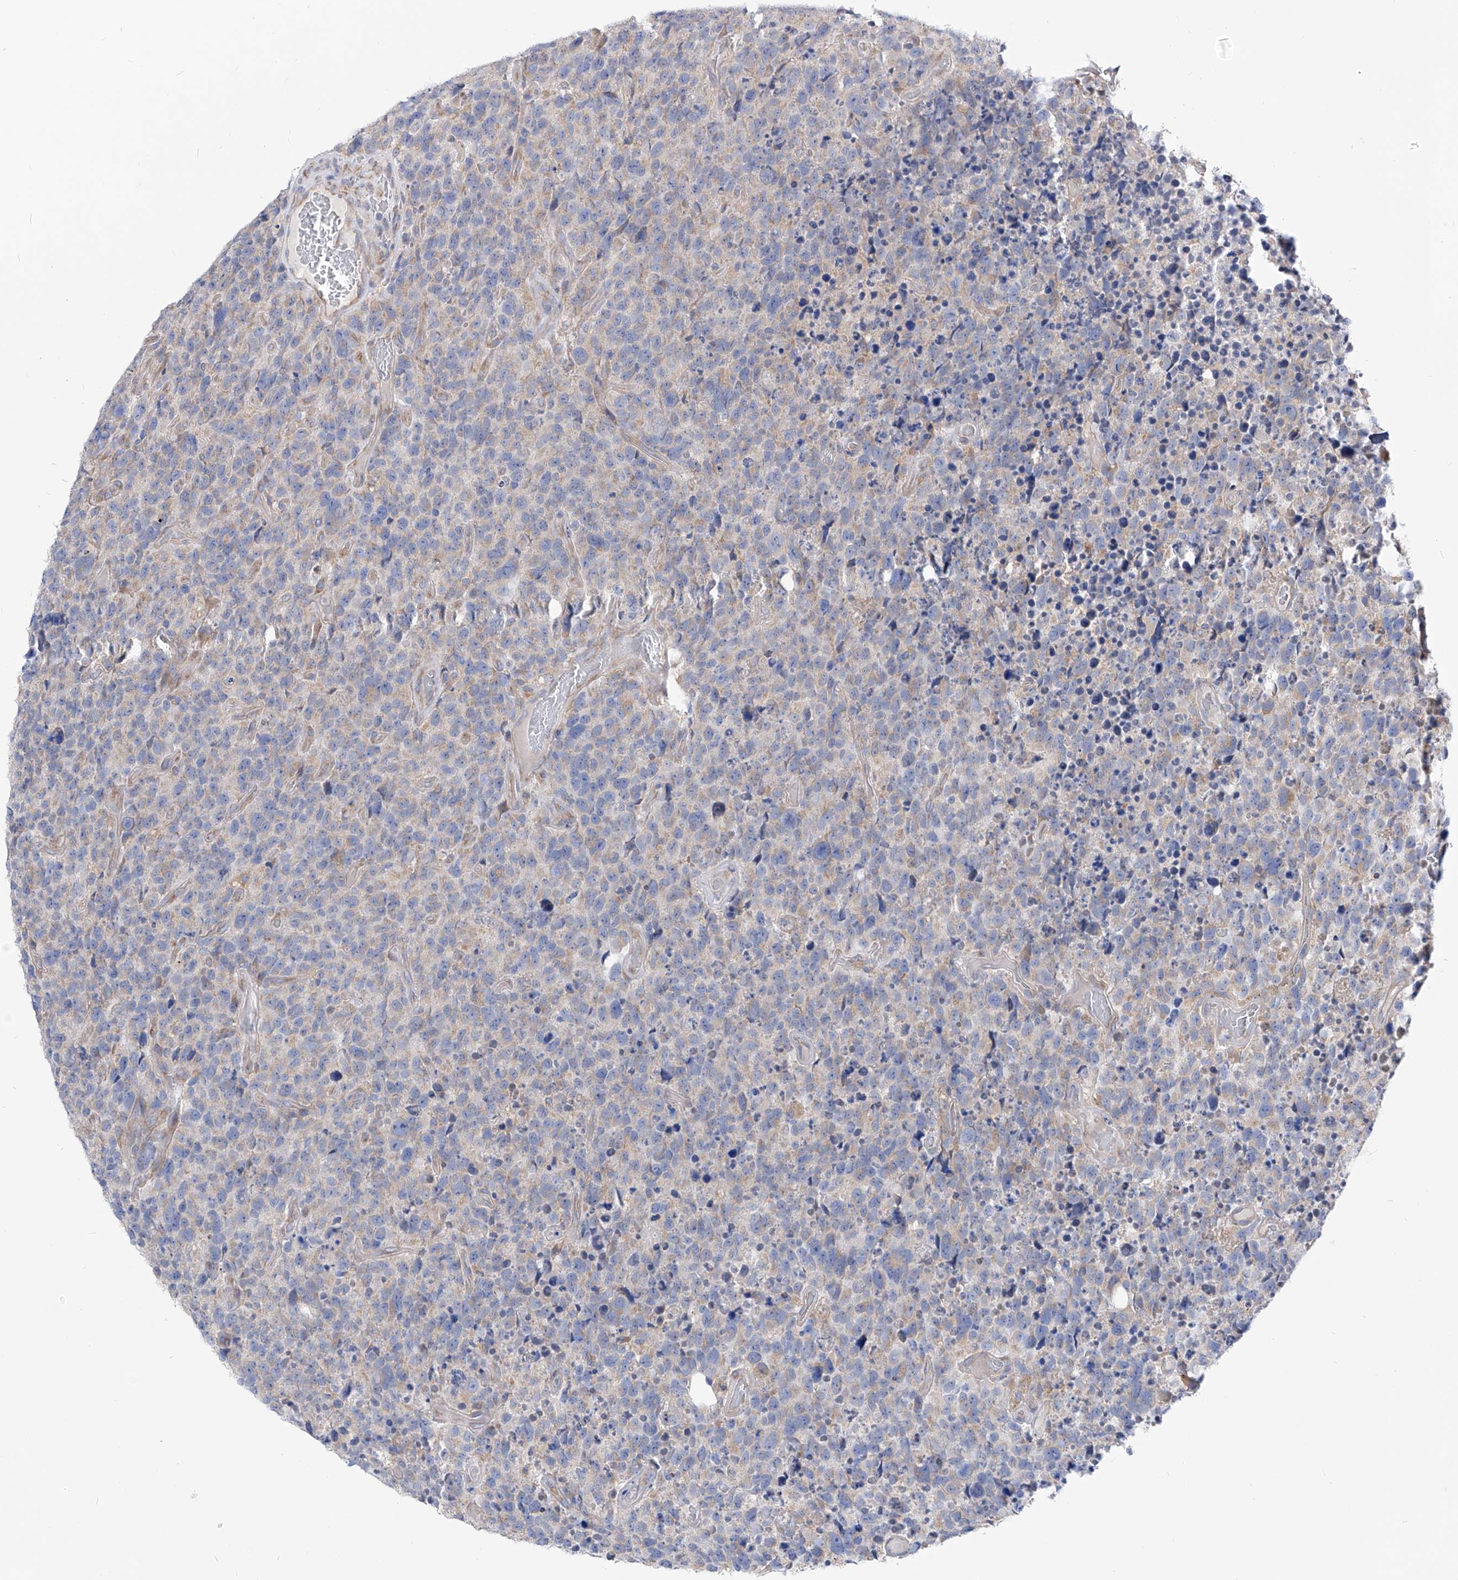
{"staining": {"intensity": "weak", "quantity": "<25%", "location": "cytoplasmic/membranous"}, "tissue": "glioma", "cell_type": "Tumor cells", "image_type": "cancer", "snomed": [{"axis": "morphology", "description": "Glioma, malignant, High grade"}, {"axis": "topography", "description": "Brain"}], "caption": "IHC micrograph of human glioma stained for a protein (brown), which displays no expression in tumor cells.", "gene": "UFL1", "patient": {"sex": "male", "age": 69}}